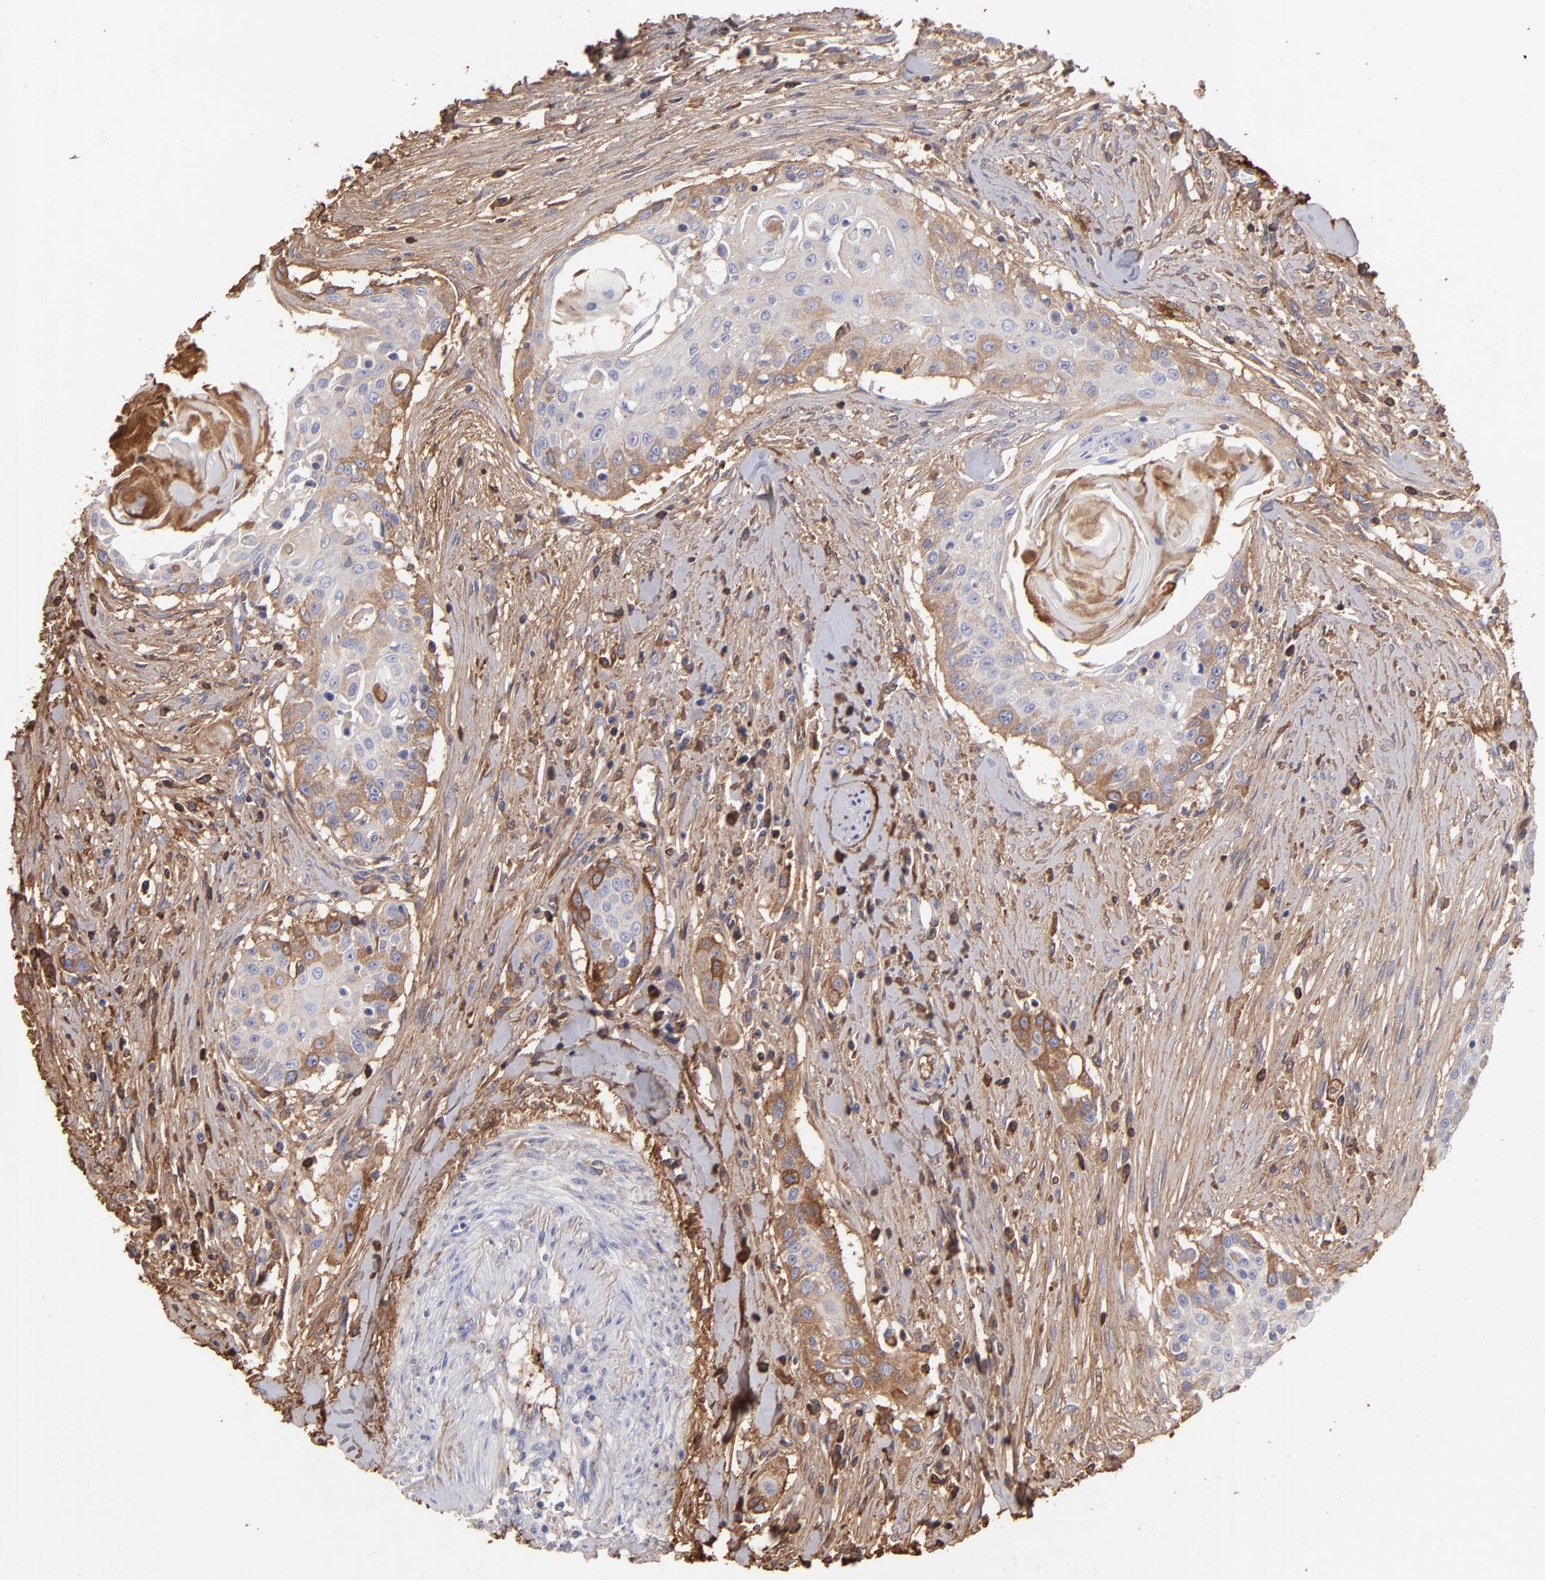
{"staining": {"intensity": "moderate", "quantity": "25%-75%", "location": "cytoplasmic/membranous"}, "tissue": "head and neck cancer", "cell_type": "Tumor cells", "image_type": "cancer", "snomed": [{"axis": "morphology", "description": "Squamous cell carcinoma, NOS"}, {"axis": "morphology", "description": "Squamous cell carcinoma, metastatic, NOS"}, {"axis": "topography", "description": "Lymph node"}, {"axis": "topography", "description": "Salivary gland"}, {"axis": "topography", "description": "Head-Neck"}], "caption": "Human squamous cell carcinoma (head and neck) stained for a protein (brown) shows moderate cytoplasmic/membranous positive positivity in approximately 25%-75% of tumor cells.", "gene": "FGB", "patient": {"sex": "female", "age": 74}}